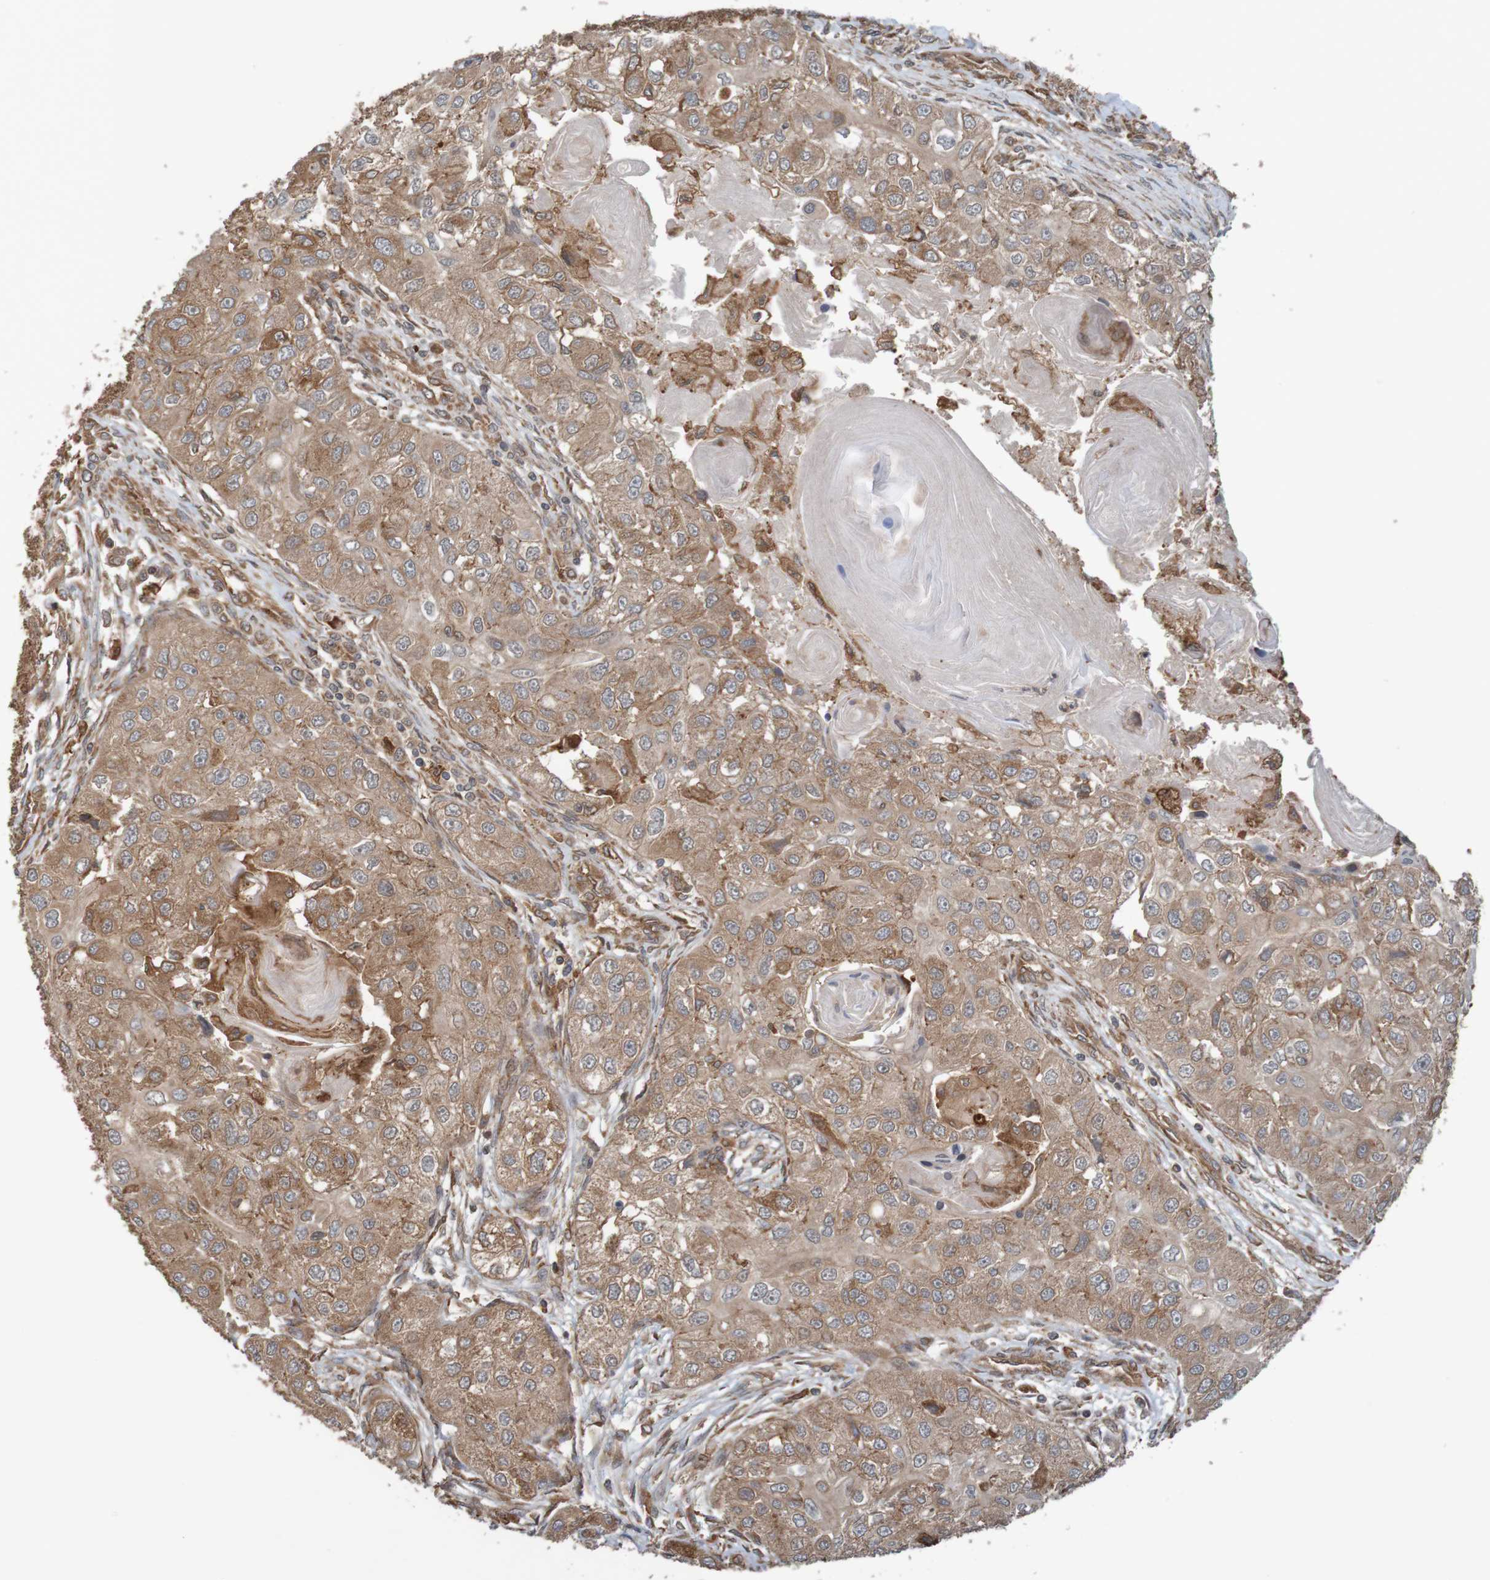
{"staining": {"intensity": "weak", "quantity": ">75%", "location": "cytoplasmic/membranous"}, "tissue": "head and neck cancer", "cell_type": "Tumor cells", "image_type": "cancer", "snomed": [{"axis": "morphology", "description": "Normal tissue, NOS"}, {"axis": "morphology", "description": "Squamous cell carcinoma, NOS"}, {"axis": "topography", "description": "Skeletal muscle"}, {"axis": "topography", "description": "Head-Neck"}], "caption": "This is a histology image of IHC staining of head and neck cancer, which shows weak expression in the cytoplasmic/membranous of tumor cells.", "gene": "ARHGEF11", "patient": {"sex": "male", "age": 51}}